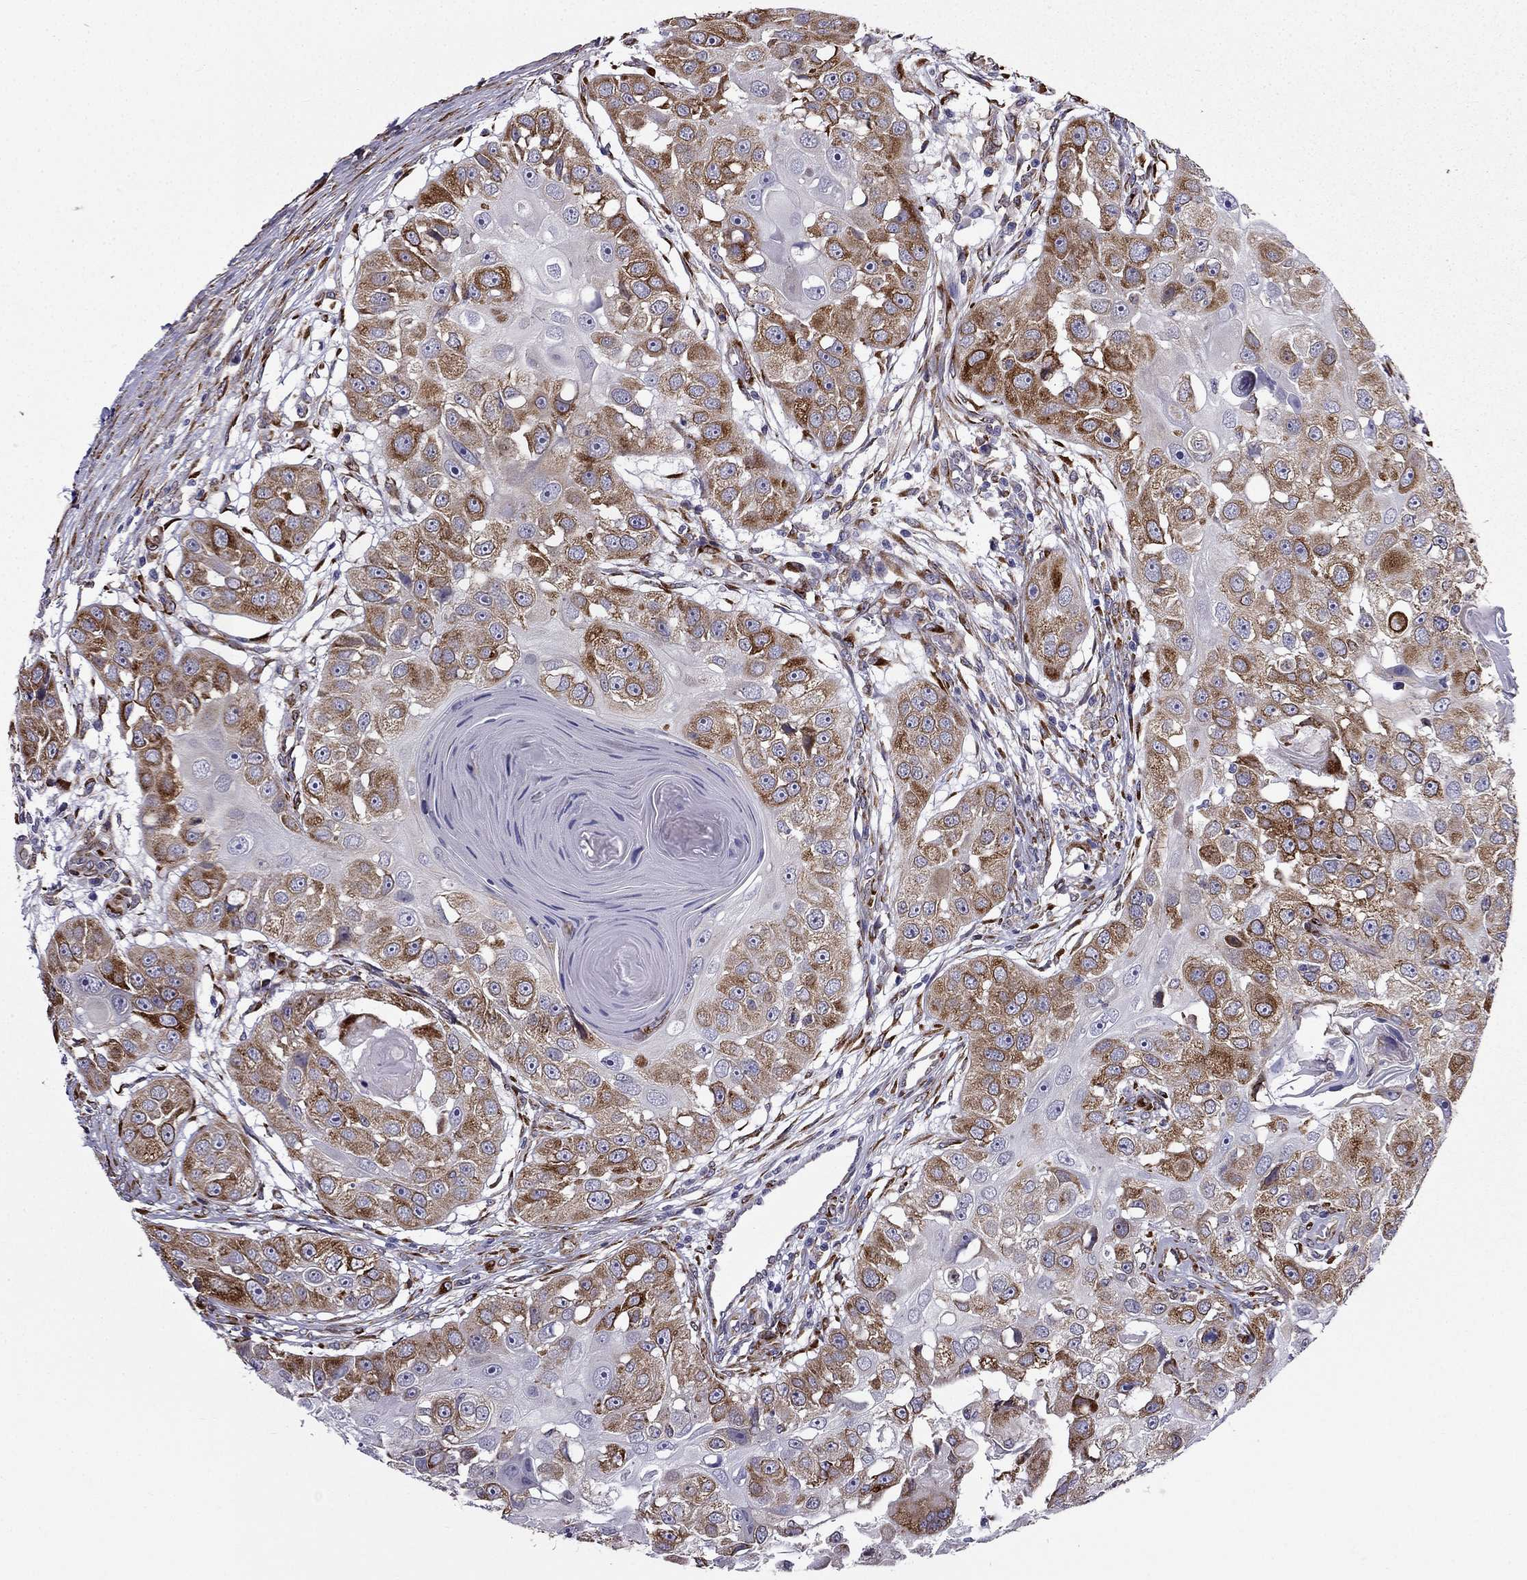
{"staining": {"intensity": "strong", "quantity": ">75%", "location": "cytoplasmic/membranous"}, "tissue": "head and neck cancer", "cell_type": "Tumor cells", "image_type": "cancer", "snomed": [{"axis": "morphology", "description": "Squamous cell carcinoma, NOS"}, {"axis": "topography", "description": "Head-Neck"}], "caption": "Tumor cells show strong cytoplasmic/membranous expression in about >75% of cells in head and neck cancer (squamous cell carcinoma).", "gene": "IKBIP", "patient": {"sex": "male", "age": 51}}